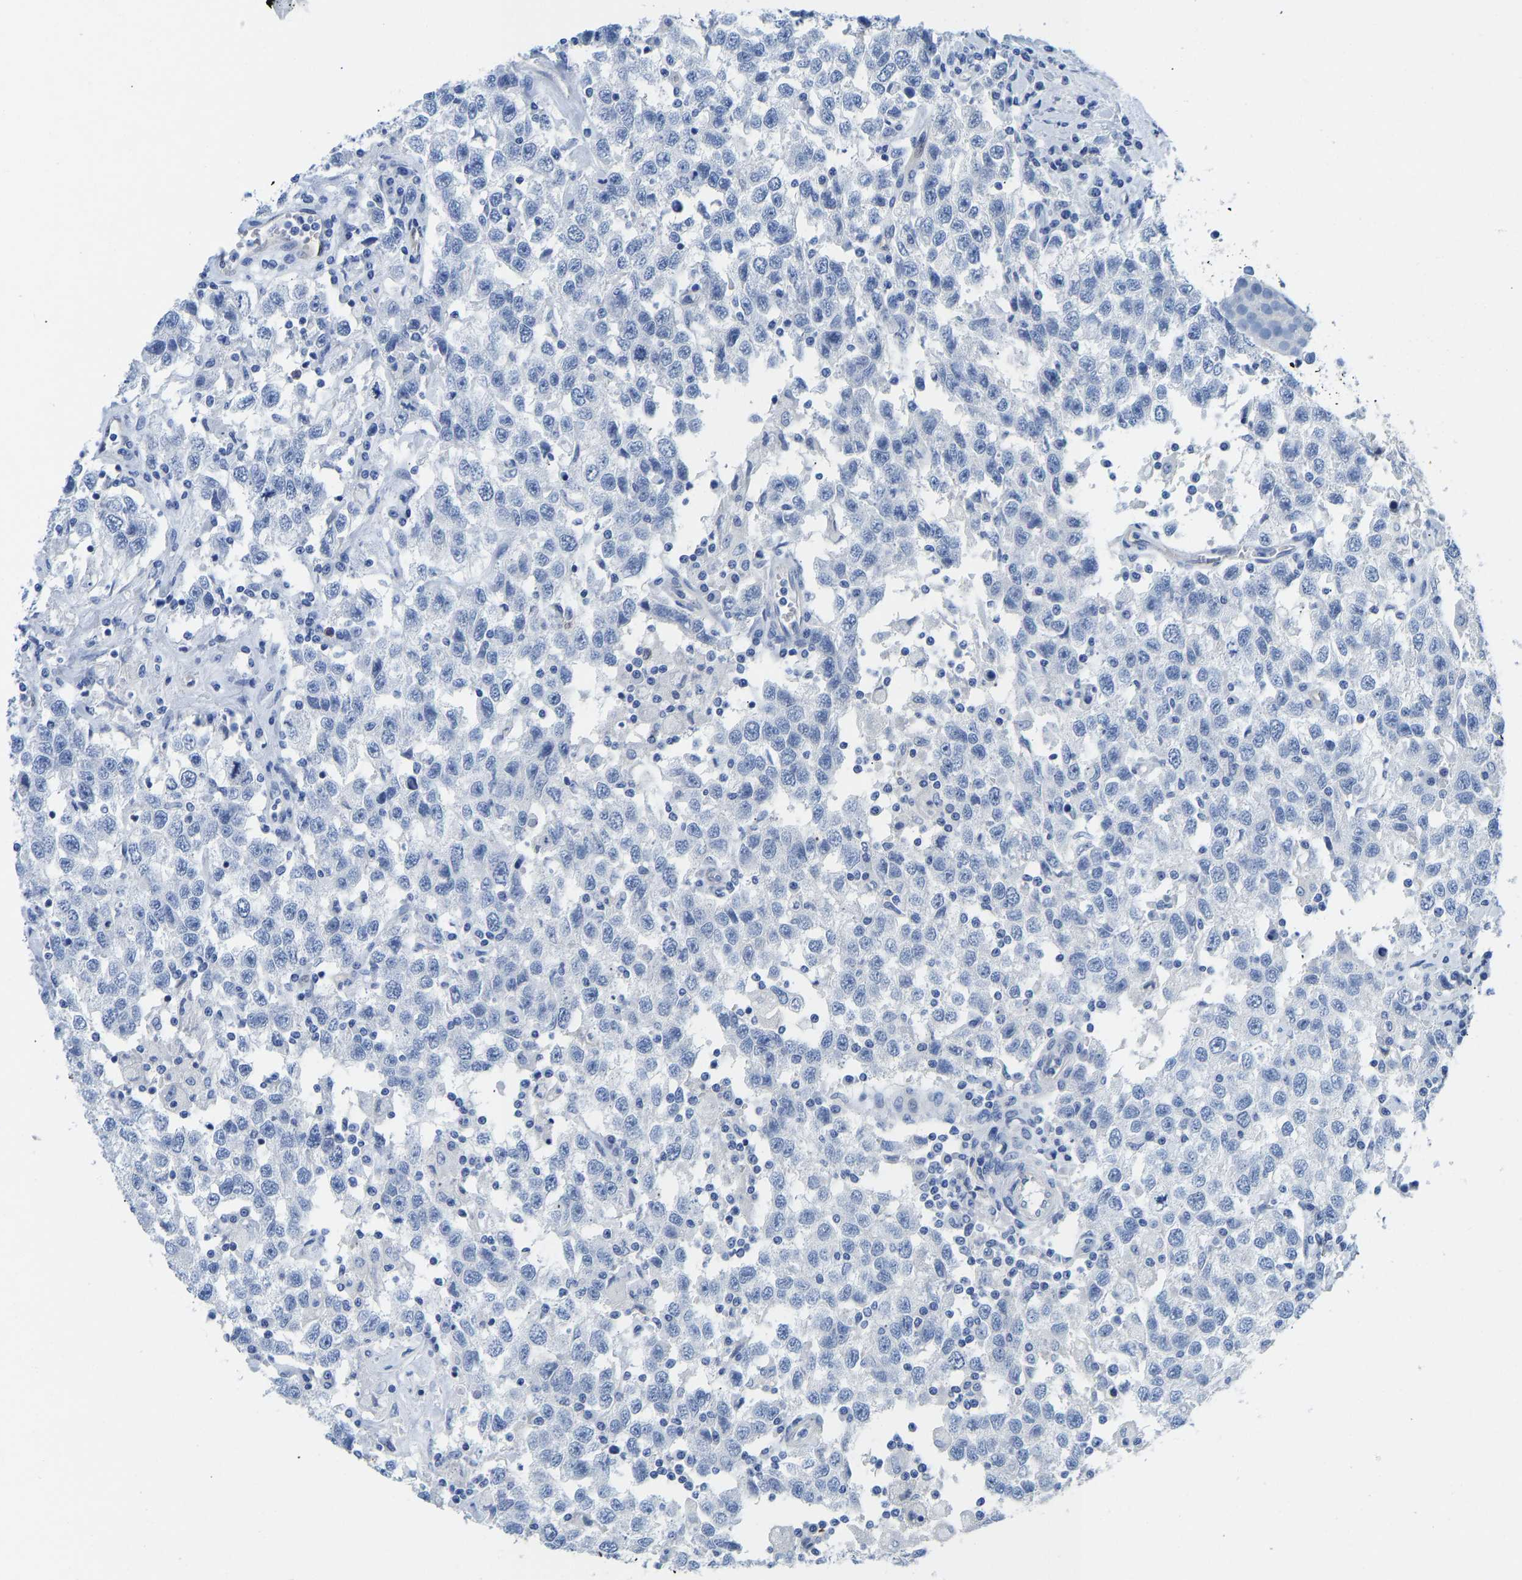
{"staining": {"intensity": "negative", "quantity": "none", "location": "none"}, "tissue": "testis cancer", "cell_type": "Tumor cells", "image_type": "cancer", "snomed": [{"axis": "morphology", "description": "Seminoma, NOS"}, {"axis": "topography", "description": "Testis"}], "caption": "High magnification brightfield microscopy of testis cancer (seminoma) stained with DAB (3,3'-diaminobenzidine) (brown) and counterstained with hematoxylin (blue): tumor cells show no significant staining.", "gene": "NKAIN3", "patient": {"sex": "male", "age": 41}}